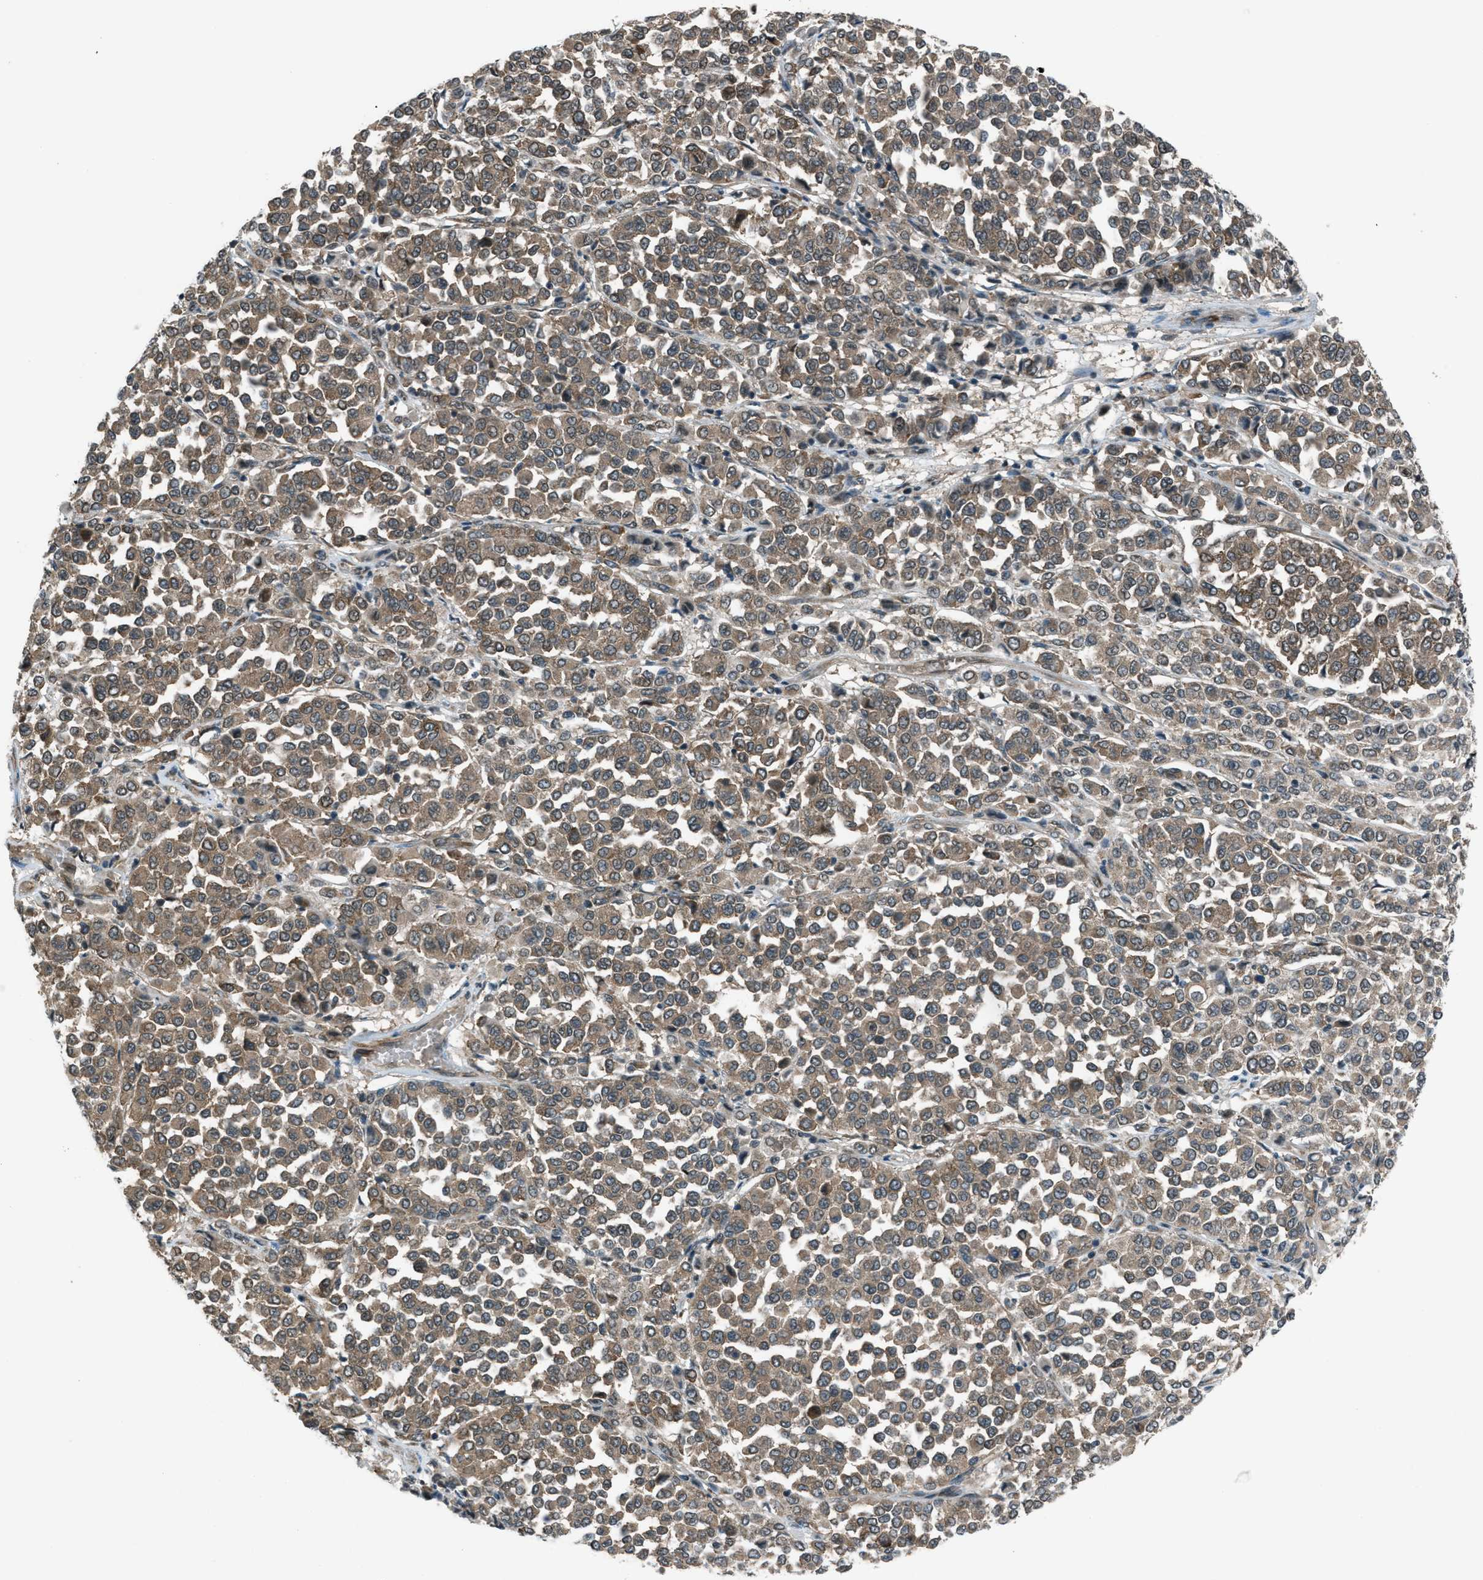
{"staining": {"intensity": "moderate", "quantity": ">75%", "location": "cytoplasmic/membranous"}, "tissue": "melanoma", "cell_type": "Tumor cells", "image_type": "cancer", "snomed": [{"axis": "morphology", "description": "Malignant melanoma, Metastatic site"}, {"axis": "topography", "description": "Pancreas"}], "caption": "Immunohistochemistry micrograph of melanoma stained for a protein (brown), which exhibits medium levels of moderate cytoplasmic/membranous positivity in approximately >75% of tumor cells.", "gene": "ASAP2", "patient": {"sex": "female", "age": 30}}